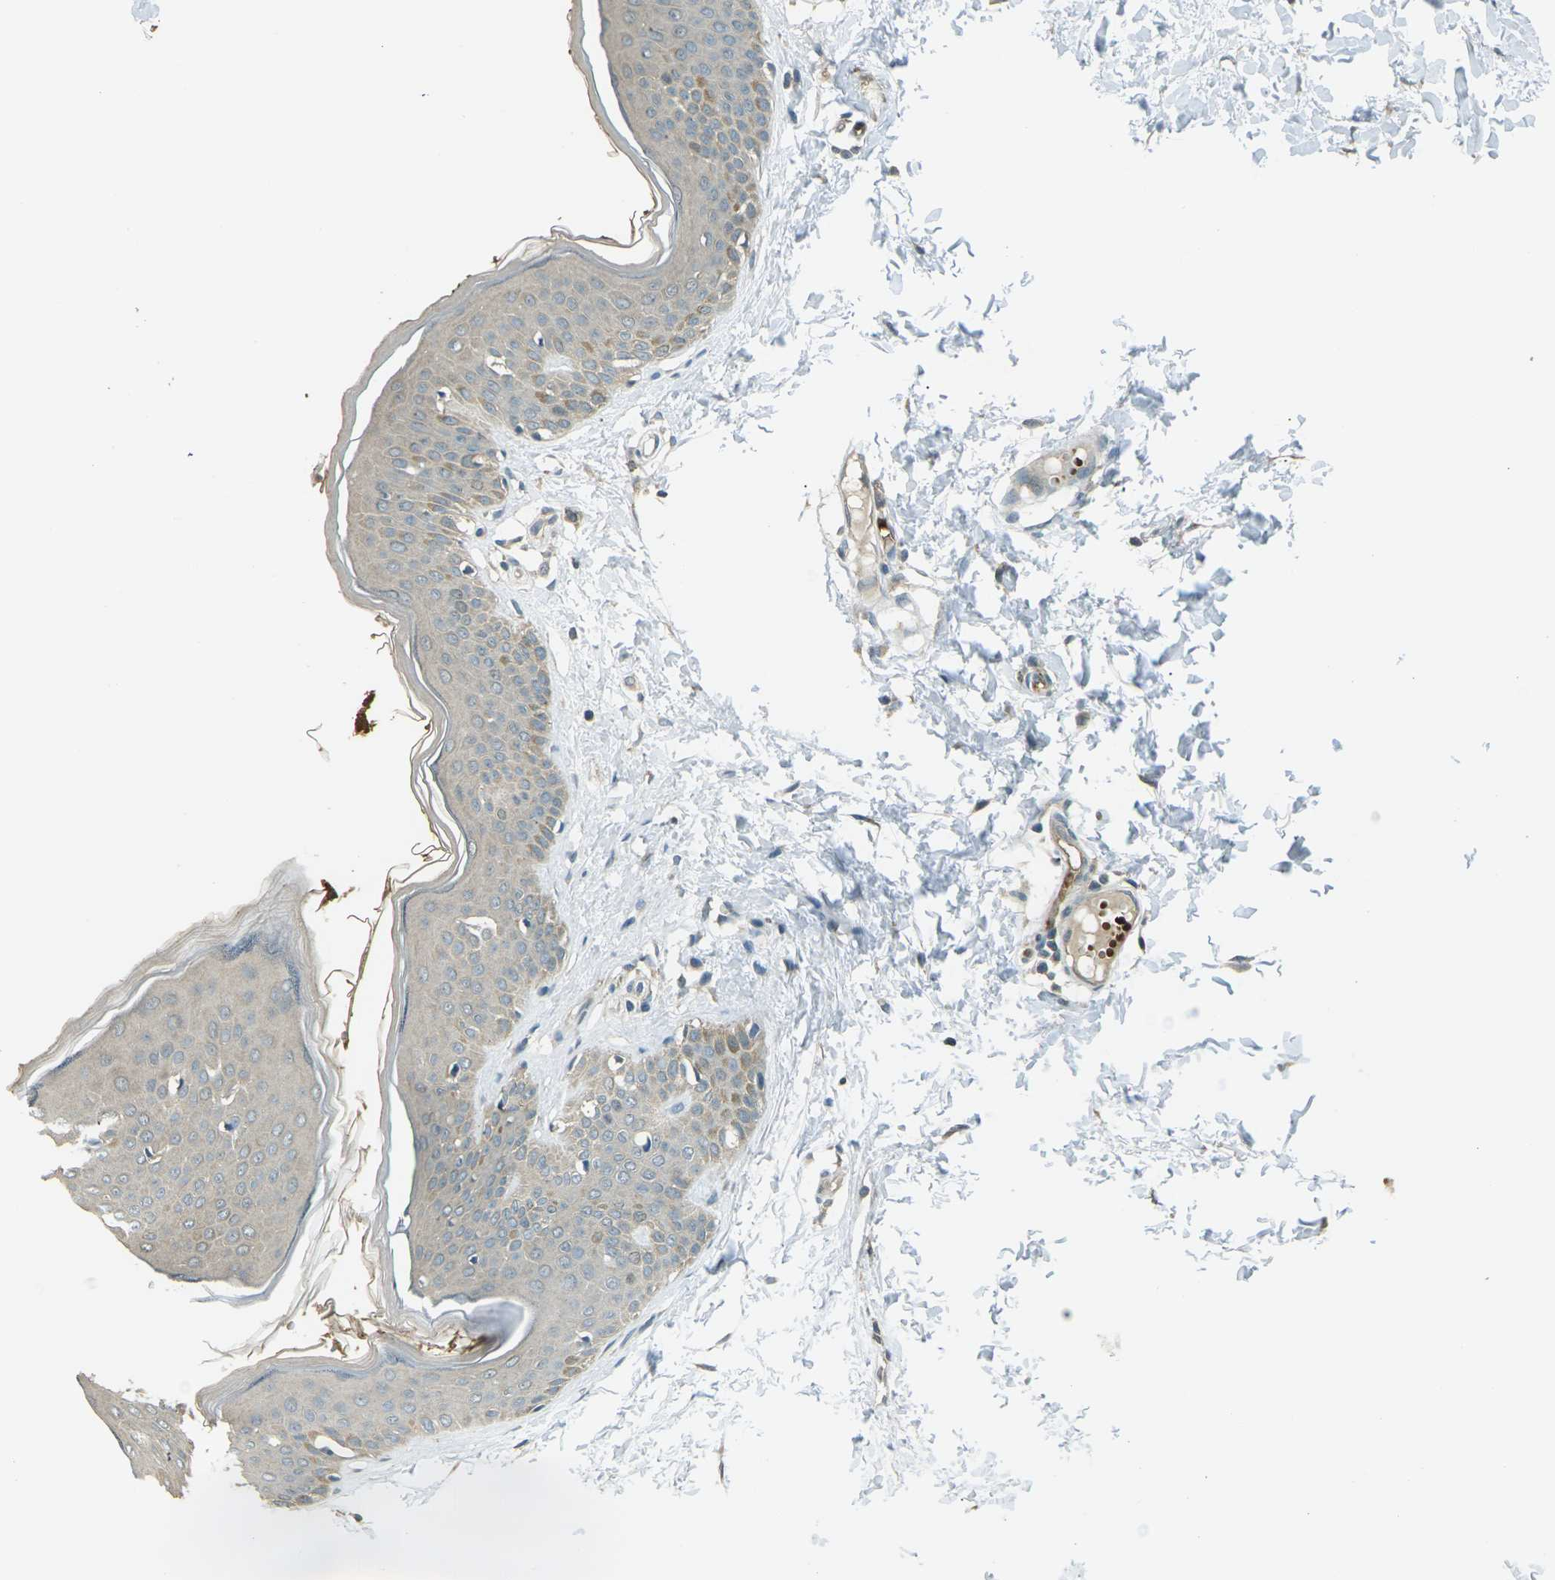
{"staining": {"intensity": "weak", "quantity": "25%-75%", "location": "cytoplasmic/membranous"}, "tissue": "skin", "cell_type": "Fibroblasts", "image_type": "normal", "snomed": [{"axis": "morphology", "description": "Normal tissue, NOS"}, {"axis": "topography", "description": "Skin"}], "caption": "Immunohistochemical staining of normal human skin exhibits weak cytoplasmic/membranous protein staining in about 25%-75% of fibroblasts. (IHC, brightfield microscopy, high magnification).", "gene": "TOR1A", "patient": {"sex": "female", "age": 17}}